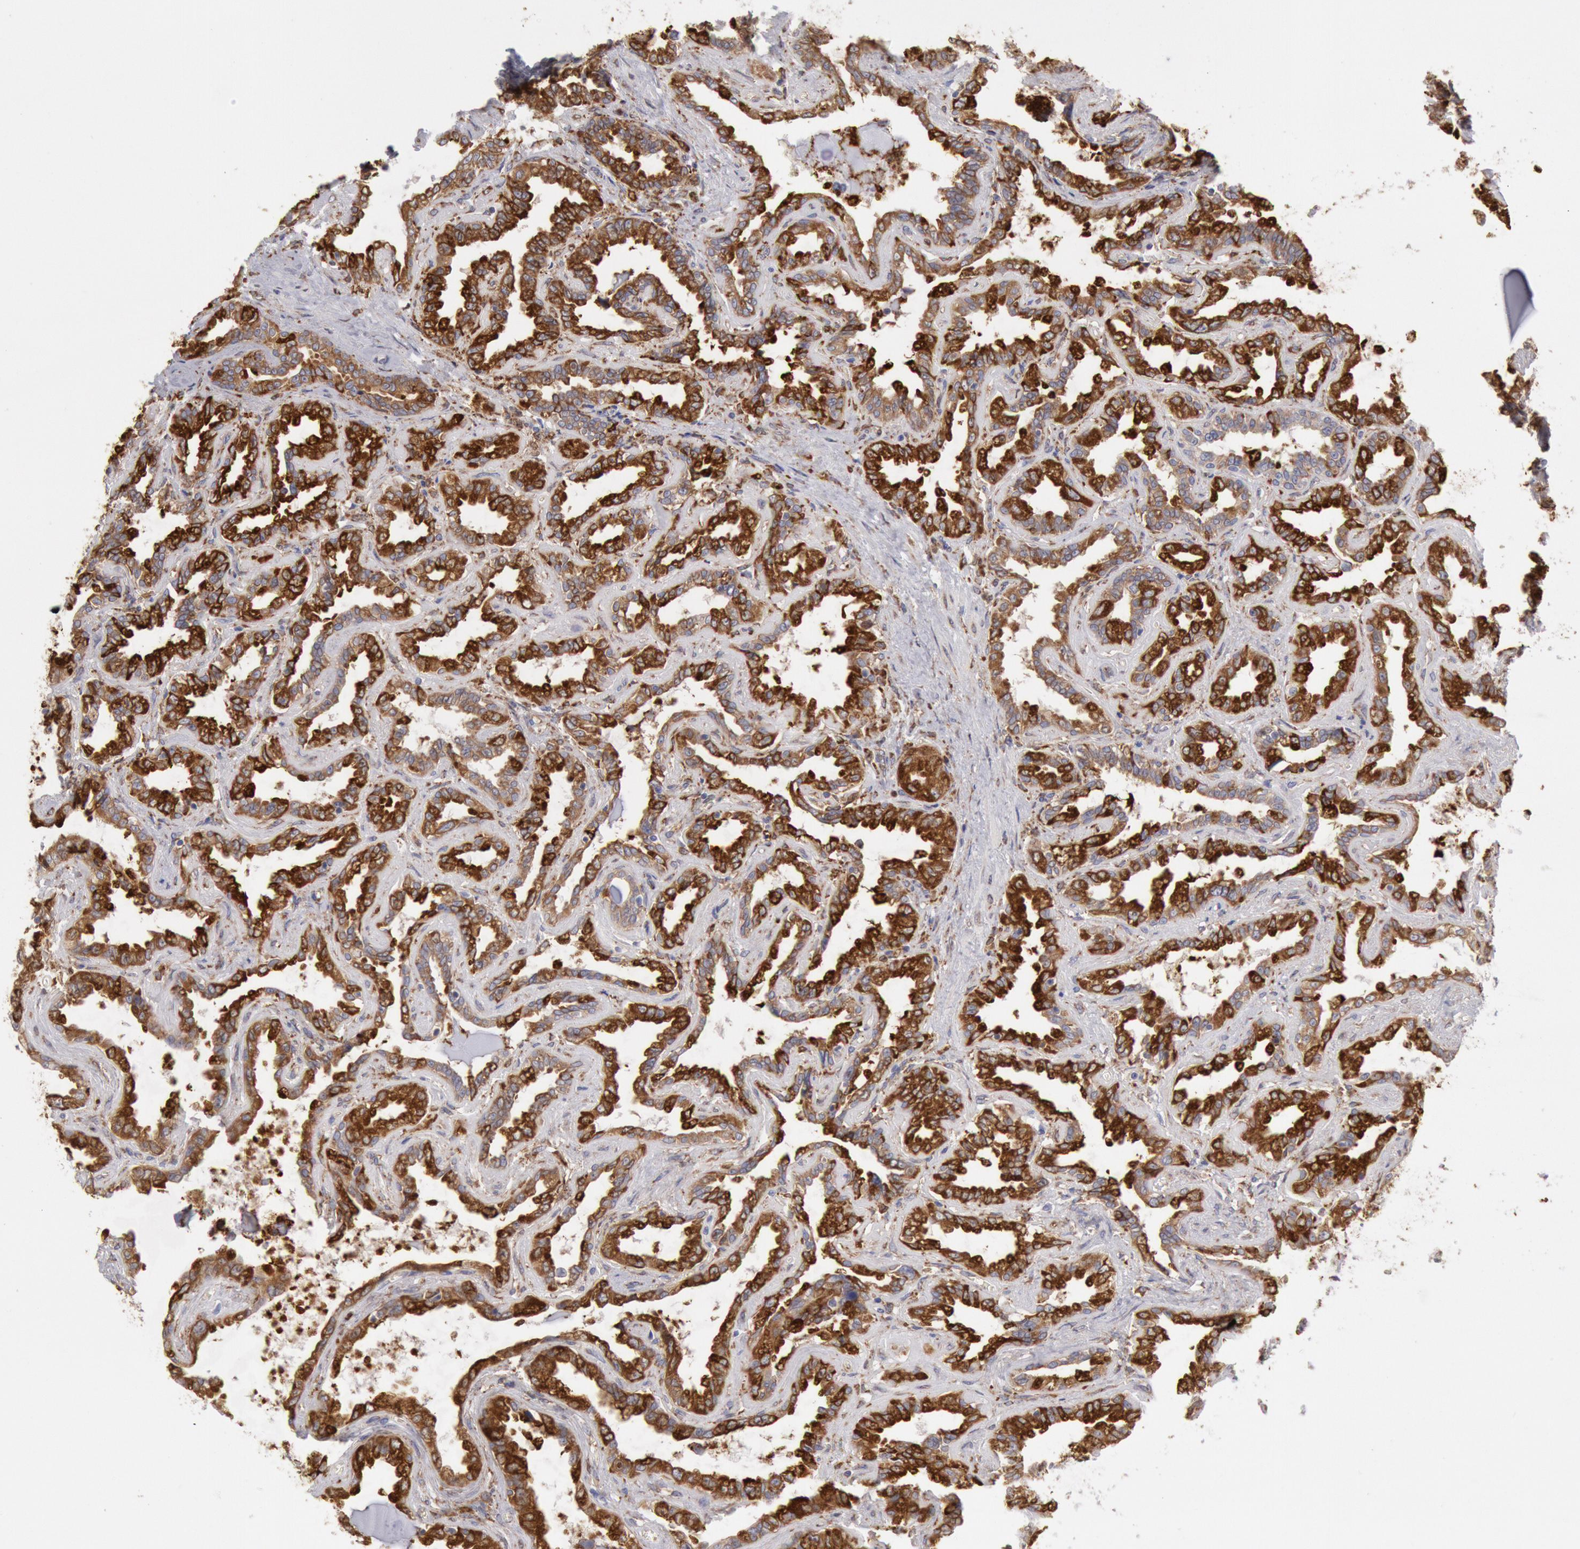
{"staining": {"intensity": "strong", "quantity": ">75%", "location": "cytoplasmic/membranous"}, "tissue": "seminal vesicle", "cell_type": "Glandular cells", "image_type": "normal", "snomed": [{"axis": "morphology", "description": "Normal tissue, NOS"}, {"axis": "morphology", "description": "Inflammation, NOS"}, {"axis": "topography", "description": "Urinary bladder"}, {"axis": "topography", "description": "Prostate"}, {"axis": "topography", "description": "Seminal veicle"}], "caption": "Protein staining demonstrates strong cytoplasmic/membranous staining in about >75% of glandular cells in unremarkable seminal vesicle. (DAB IHC, brown staining for protein, blue staining for nuclei).", "gene": "ERP44", "patient": {"sex": "male", "age": 82}}